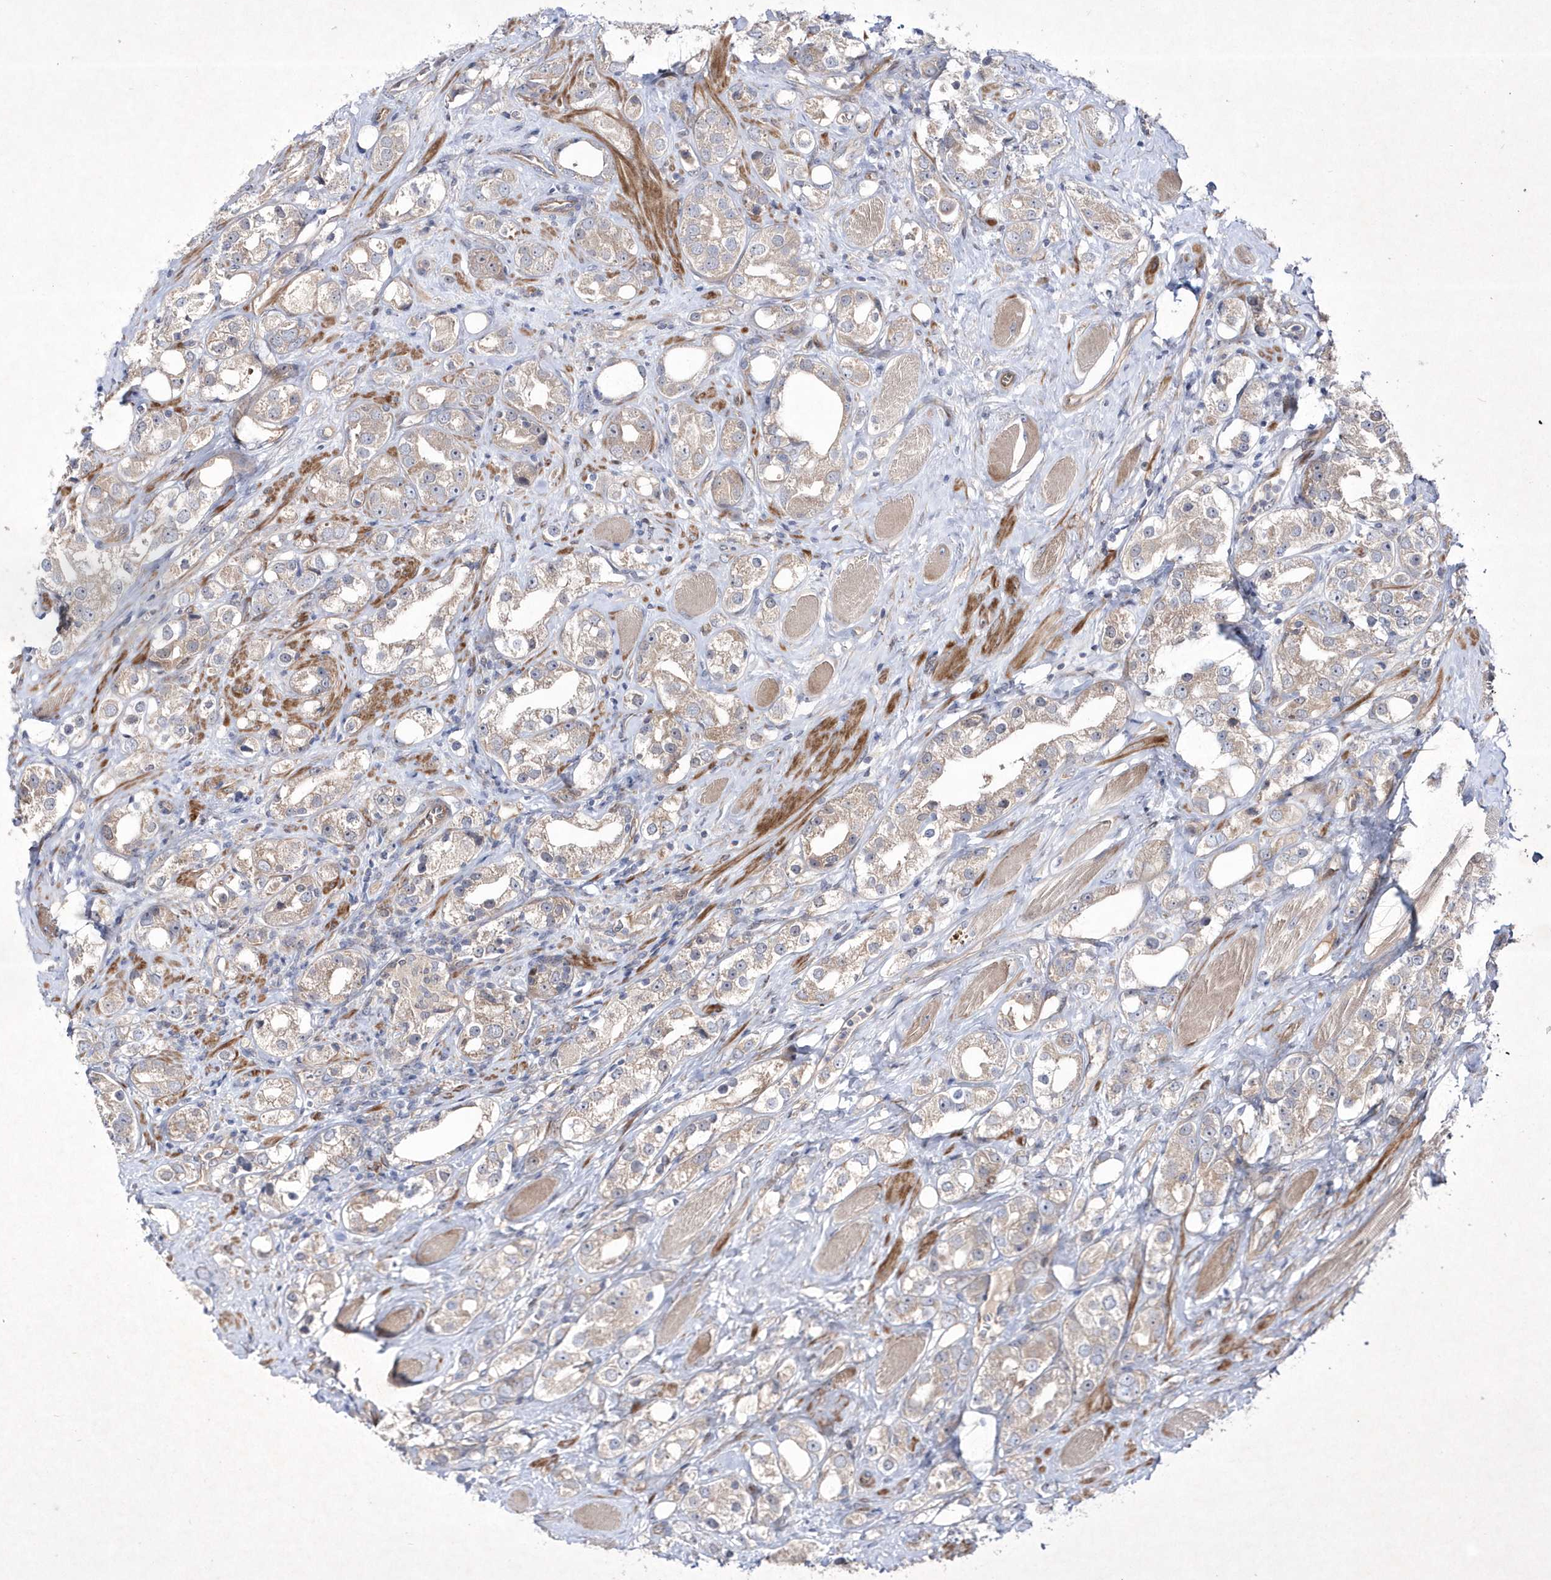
{"staining": {"intensity": "negative", "quantity": "none", "location": "none"}, "tissue": "prostate cancer", "cell_type": "Tumor cells", "image_type": "cancer", "snomed": [{"axis": "morphology", "description": "Adenocarcinoma, NOS"}, {"axis": "topography", "description": "Prostate"}], "caption": "An image of human prostate cancer (adenocarcinoma) is negative for staining in tumor cells.", "gene": "DSPP", "patient": {"sex": "male", "age": 79}}